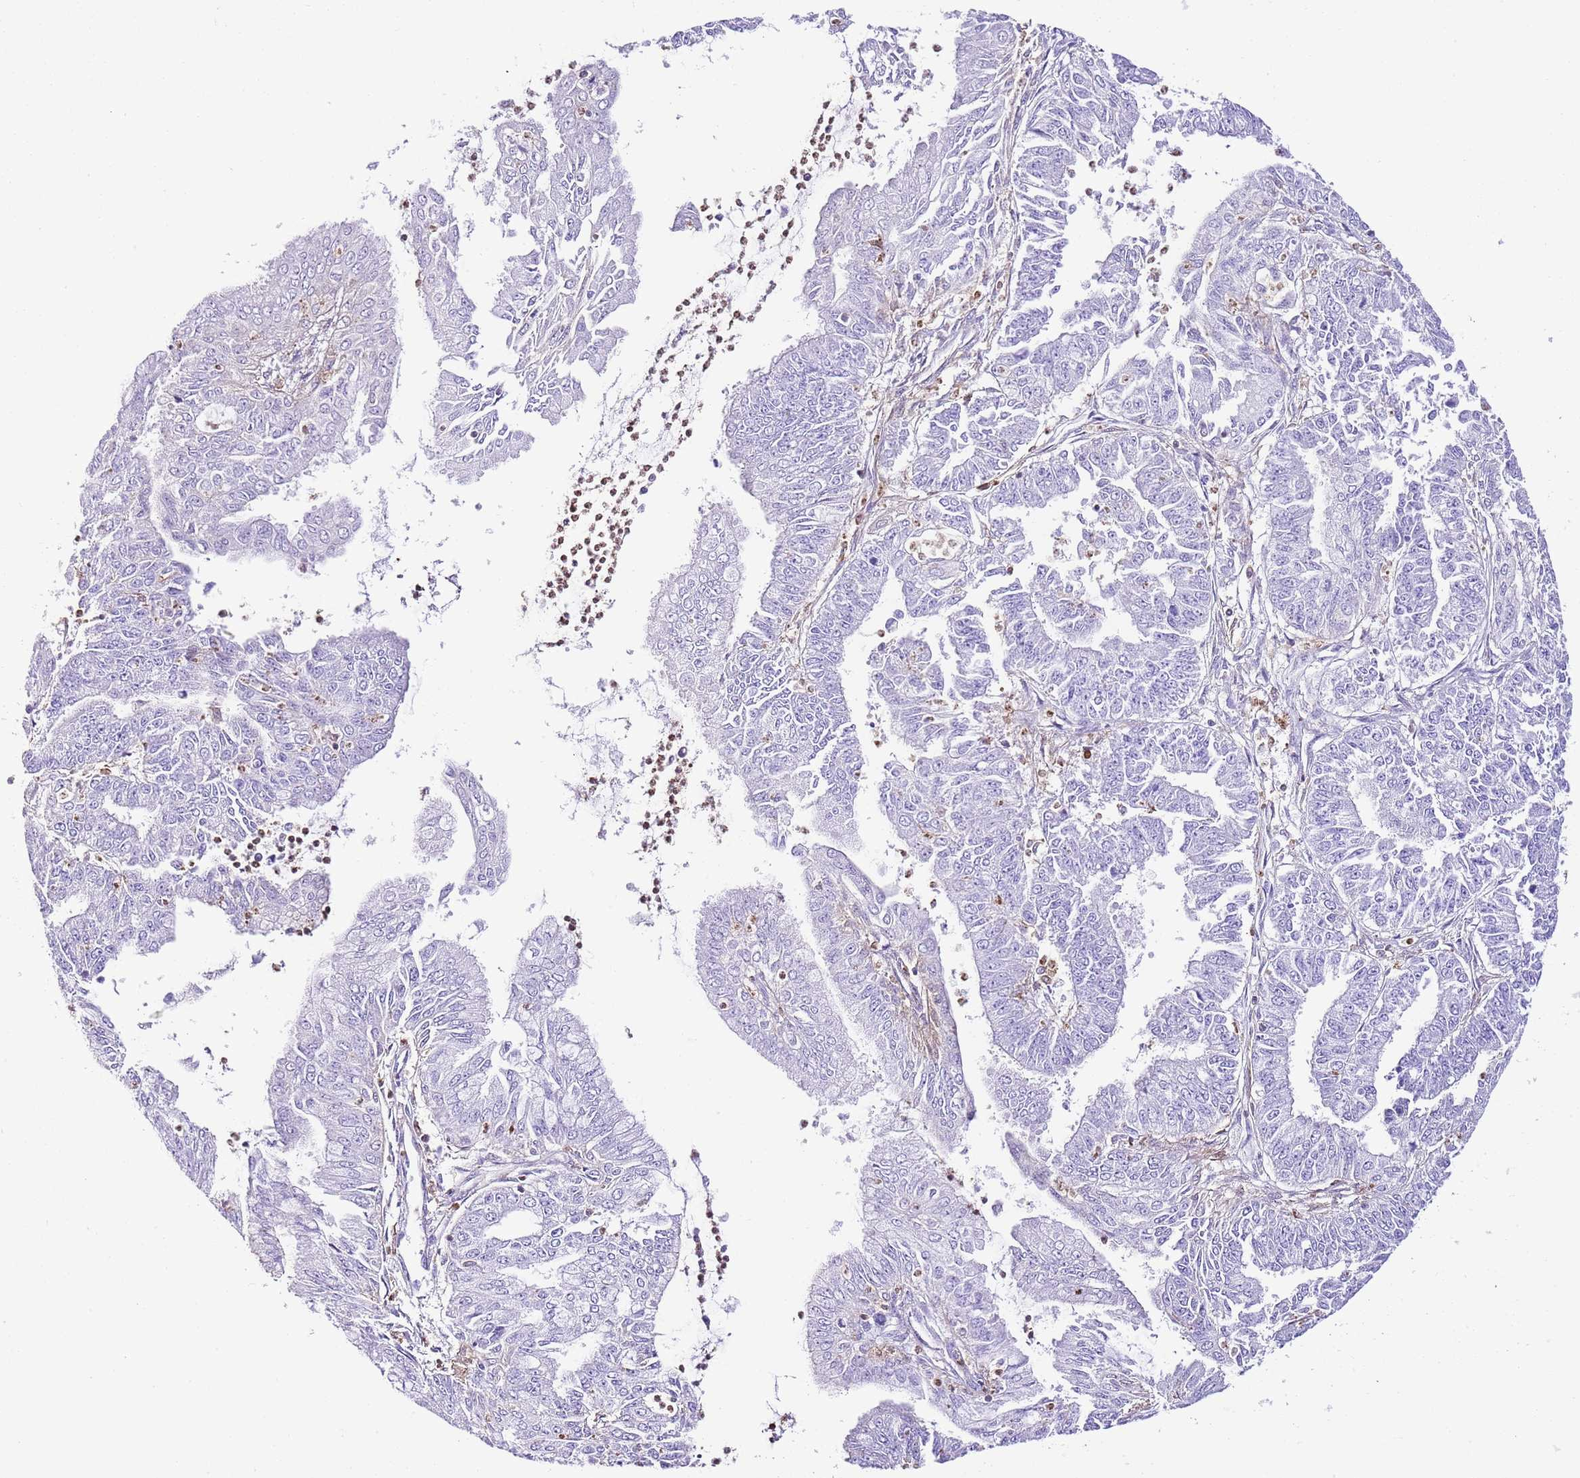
{"staining": {"intensity": "negative", "quantity": "none", "location": "none"}, "tissue": "endometrial cancer", "cell_type": "Tumor cells", "image_type": "cancer", "snomed": [{"axis": "morphology", "description": "Adenocarcinoma, NOS"}, {"axis": "topography", "description": "Endometrium"}], "caption": "Protein analysis of endometrial cancer exhibits no significant expression in tumor cells.", "gene": "CNN2", "patient": {"sex": "female", "age": 73}}